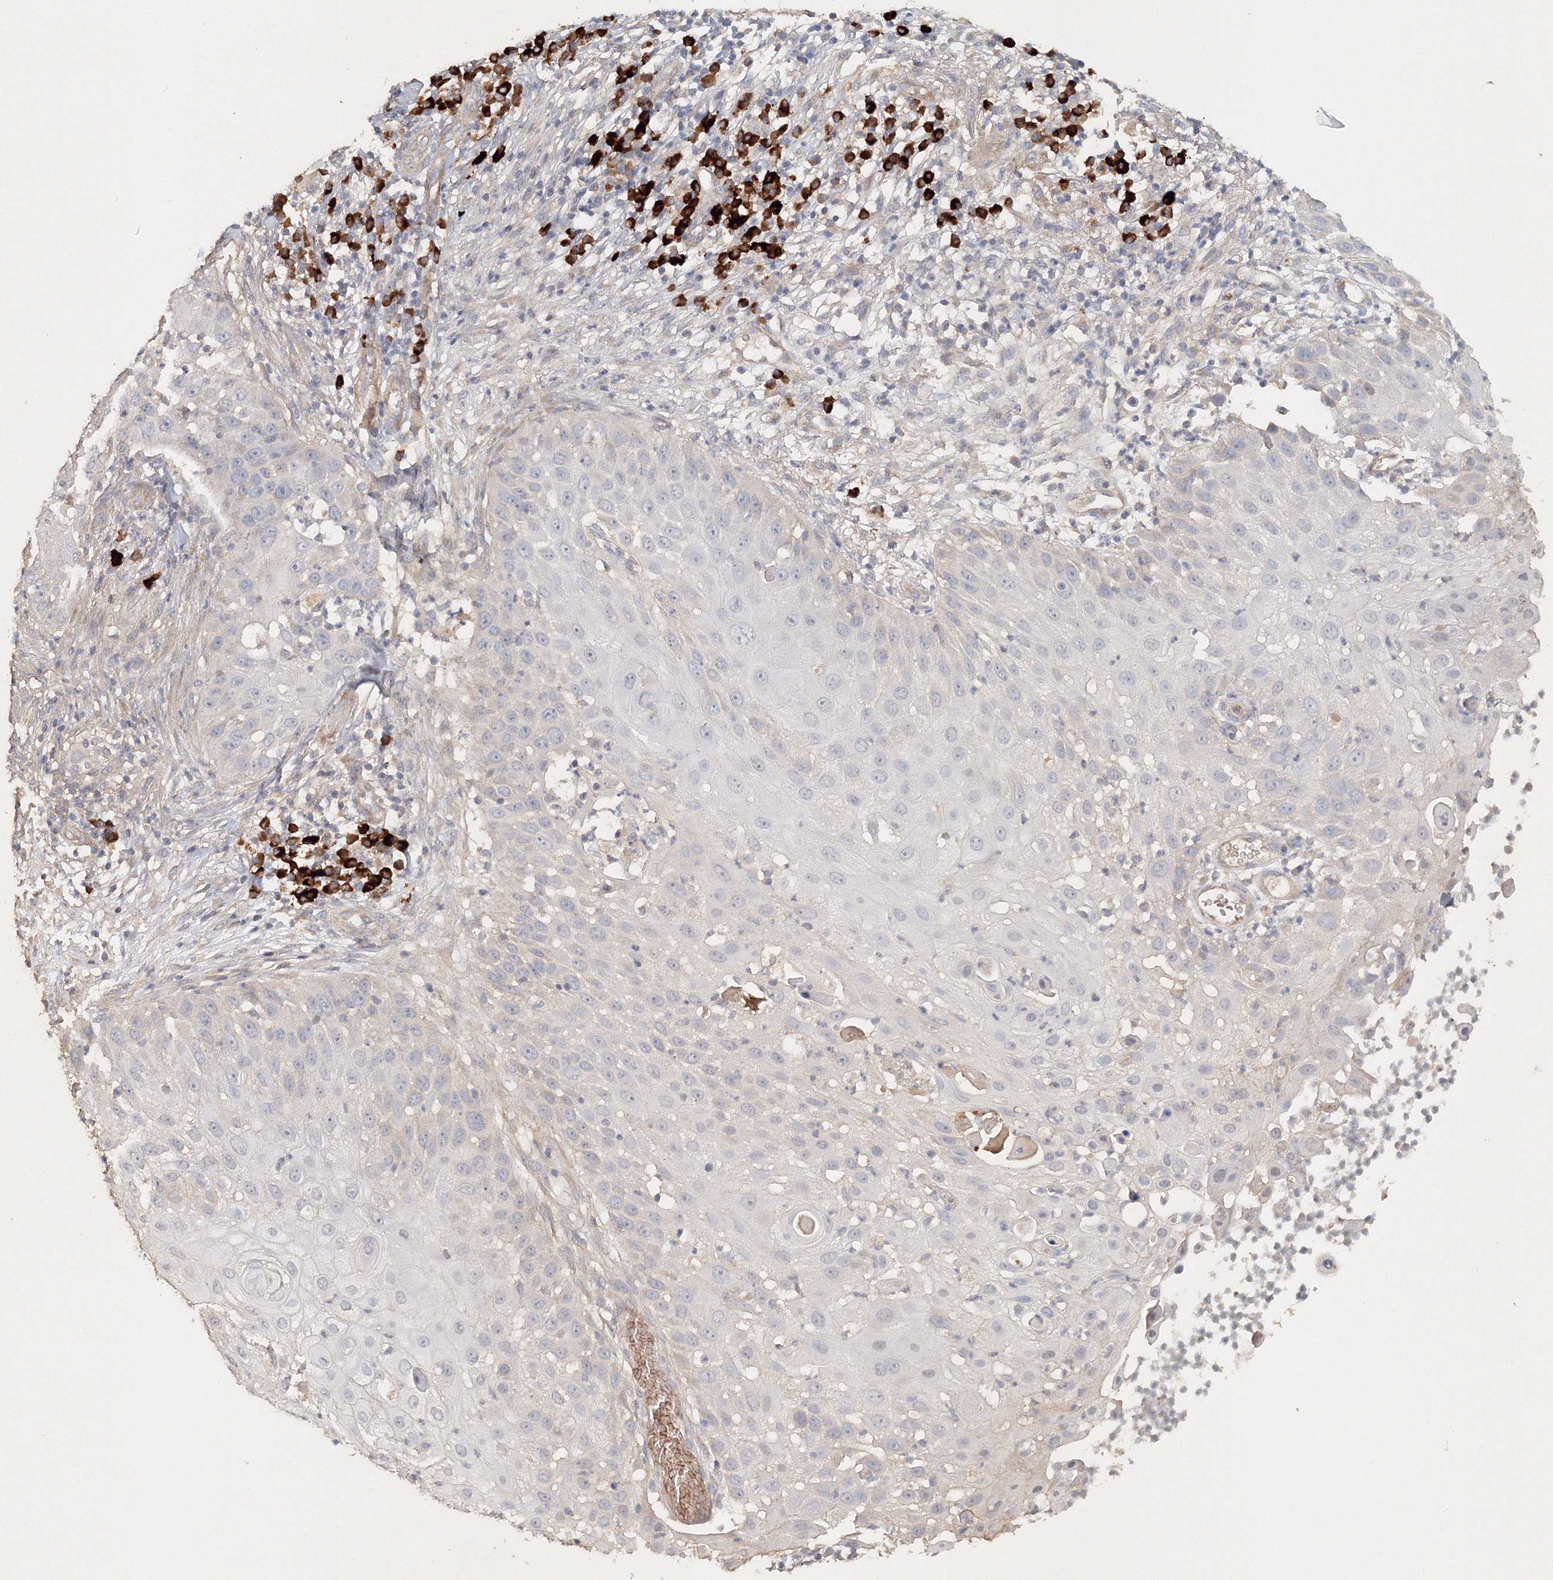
{"staining": {"intensity": "negative", "quantity": "none", "location": "none"}, "tissue": "skin cancer", "cell_type": "Tumor cells", "image_type": "cancer", "snomed": [{"axis": "morphology", "description": "Squamous cell carcinoma, NOS"}, {"axis": "topography", "description": "Skin"}], "caption": "Tumor cells are negative for brown protein staining in squamous cell carcinoma (skin).", "gene": "NALF2", "patient": {"sex": "female", "age": 44}}